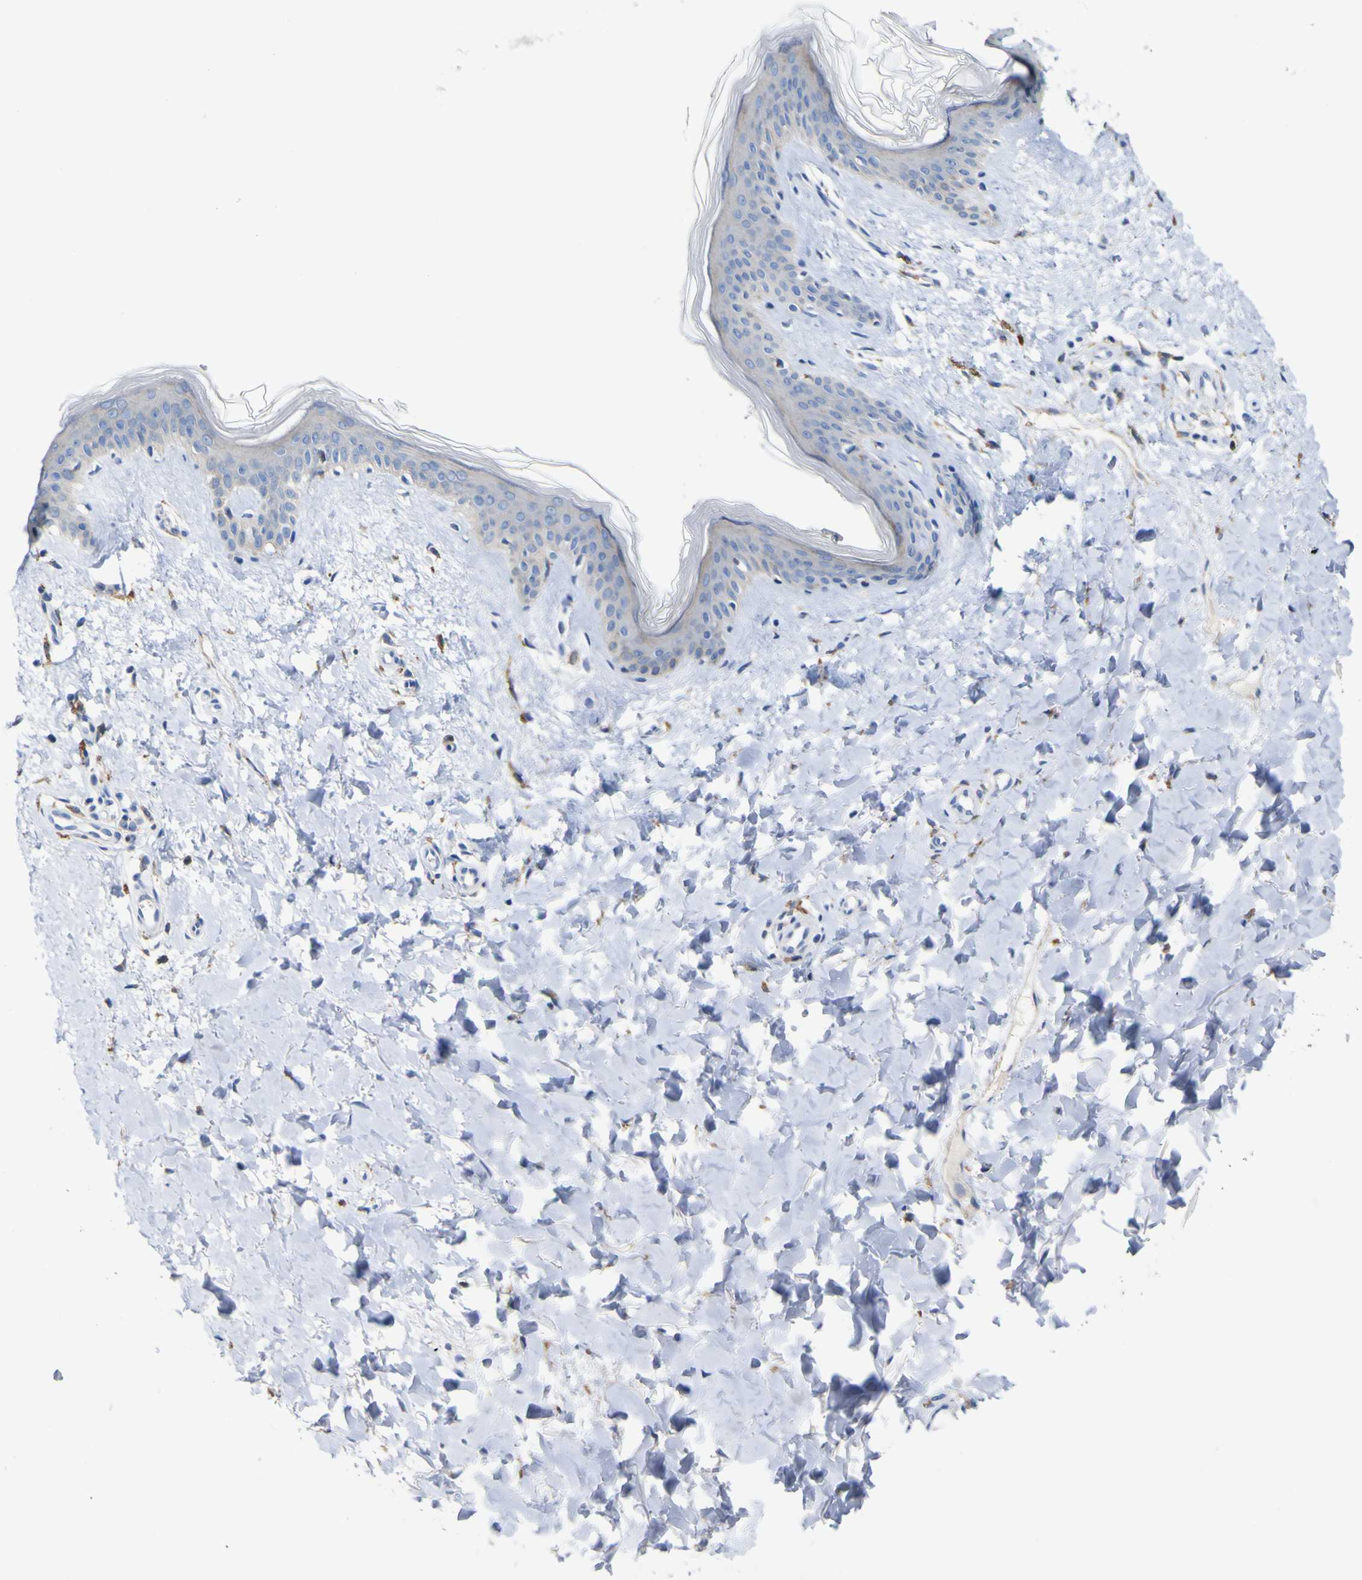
{"staining": {"intensity": "moderate", "quantity": ">75%", "location": "cytoplasmic/membranous"}, "tissue": "skin", "cell_type": "Fibroblasts", "image_type": "normal", "snomed": [{"axis": "morphology", "description": "Normal tissue, NOS"}, {"axis": "topography", "description": "Skin"}], "caption": "This image displays immunohistochemistry staining of normal skin, with medium moderate cytoplasmic/membranous positivity in approximately >75% of fibroblasts.", "gene": "PTPRF", "patient": {"sex": "female", "age": 41}}